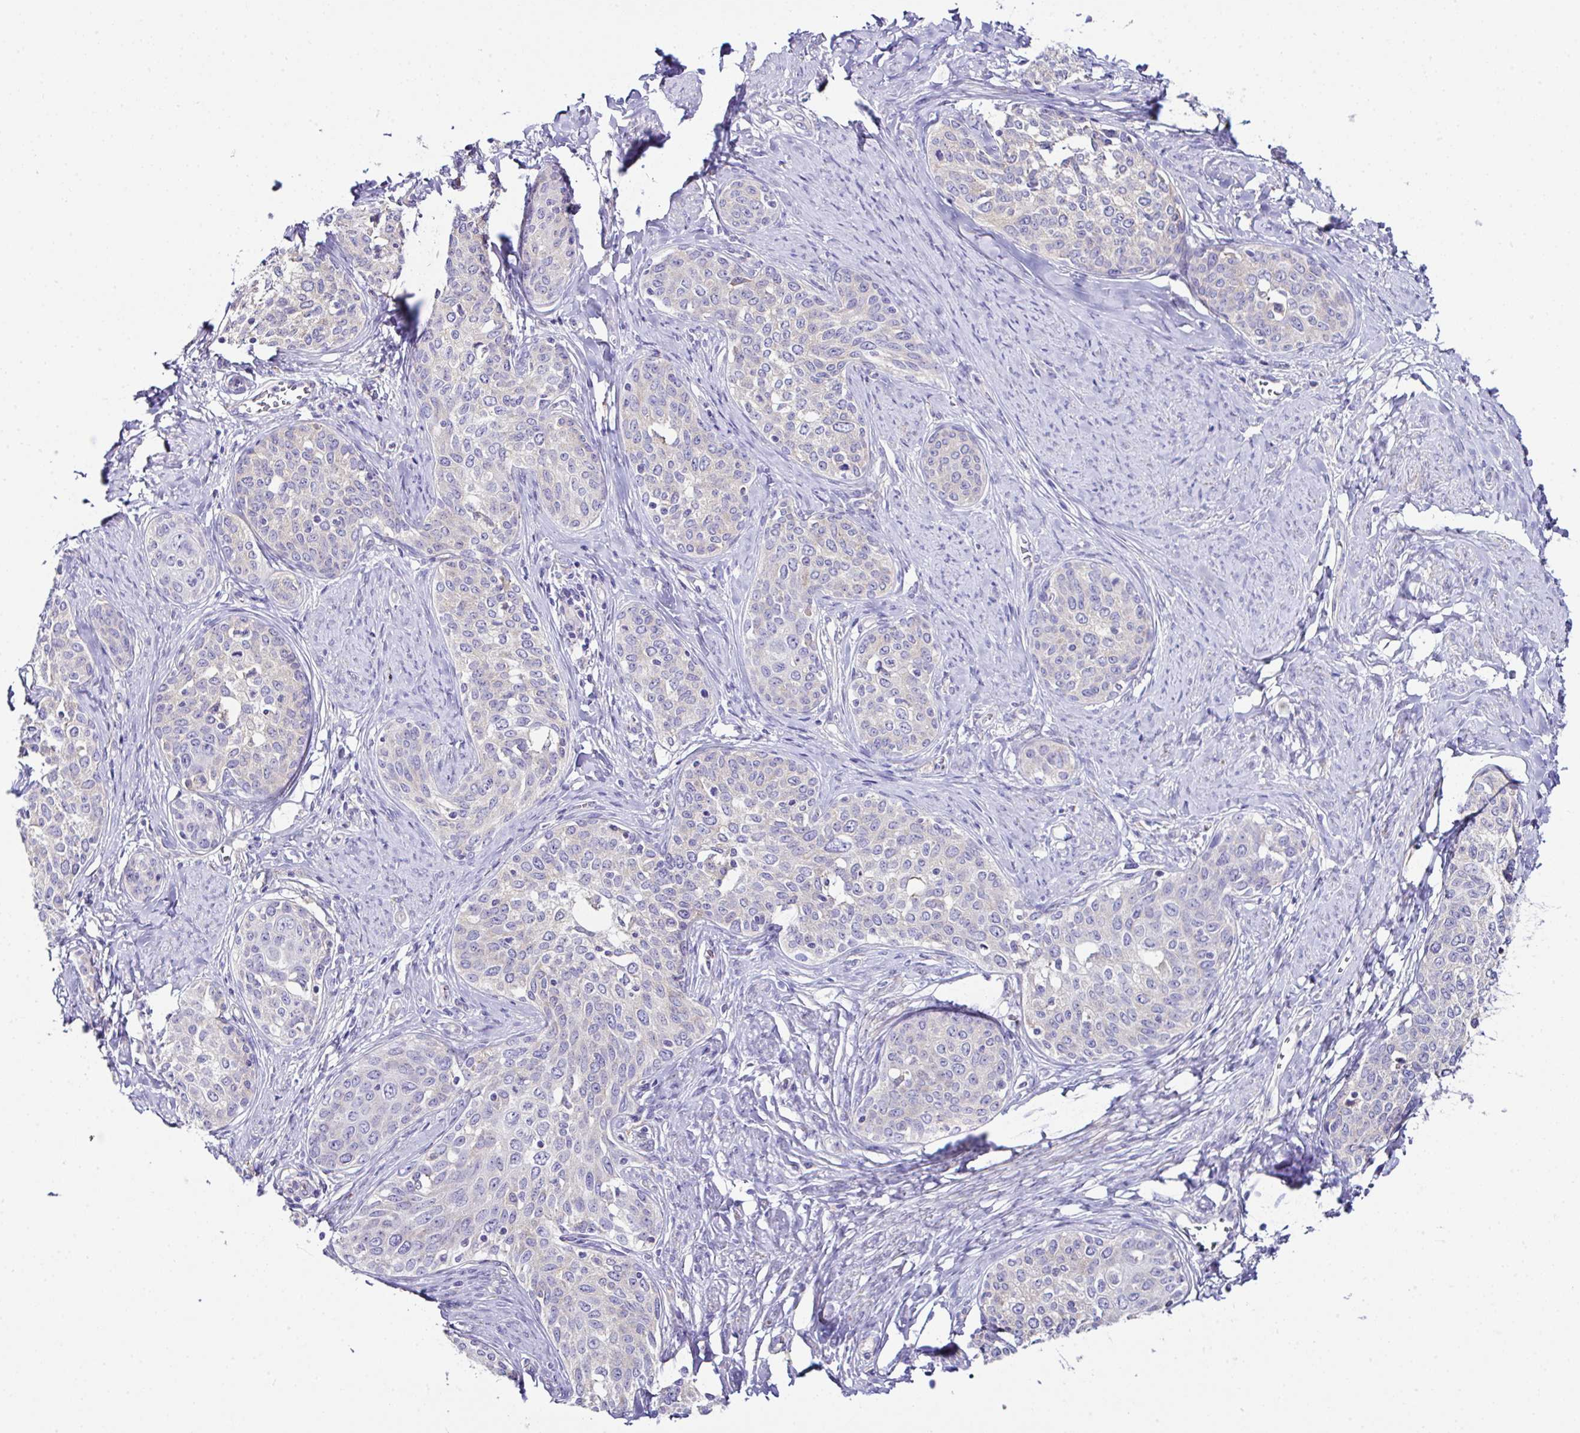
{"staining": {"intensity": "negative", "quantity": "none", "location": "none"}, "tissue": "cervical cancer", "cell_type": "Tumor cells", "image_type": "cancer", "snomed": [{"axis": "morphology", "description": "Squamous cell carcinoma, NOS"}, {"axis": "morphology", "description": "Adenocarcinoma, NOS"}, {"axis": "topography", "description": "Cervix"}], "caption": "Immunohistochemistry (IHC) photomicrograph of neoplastic tissue: cervical squamous cell carcinoma stained with DAB (3,3'-diaminobenzidine) exhibits no significant protein staining in tumor cells.", "gene": "OR4P4", "patient": {"sex": "female", "age": 52}}